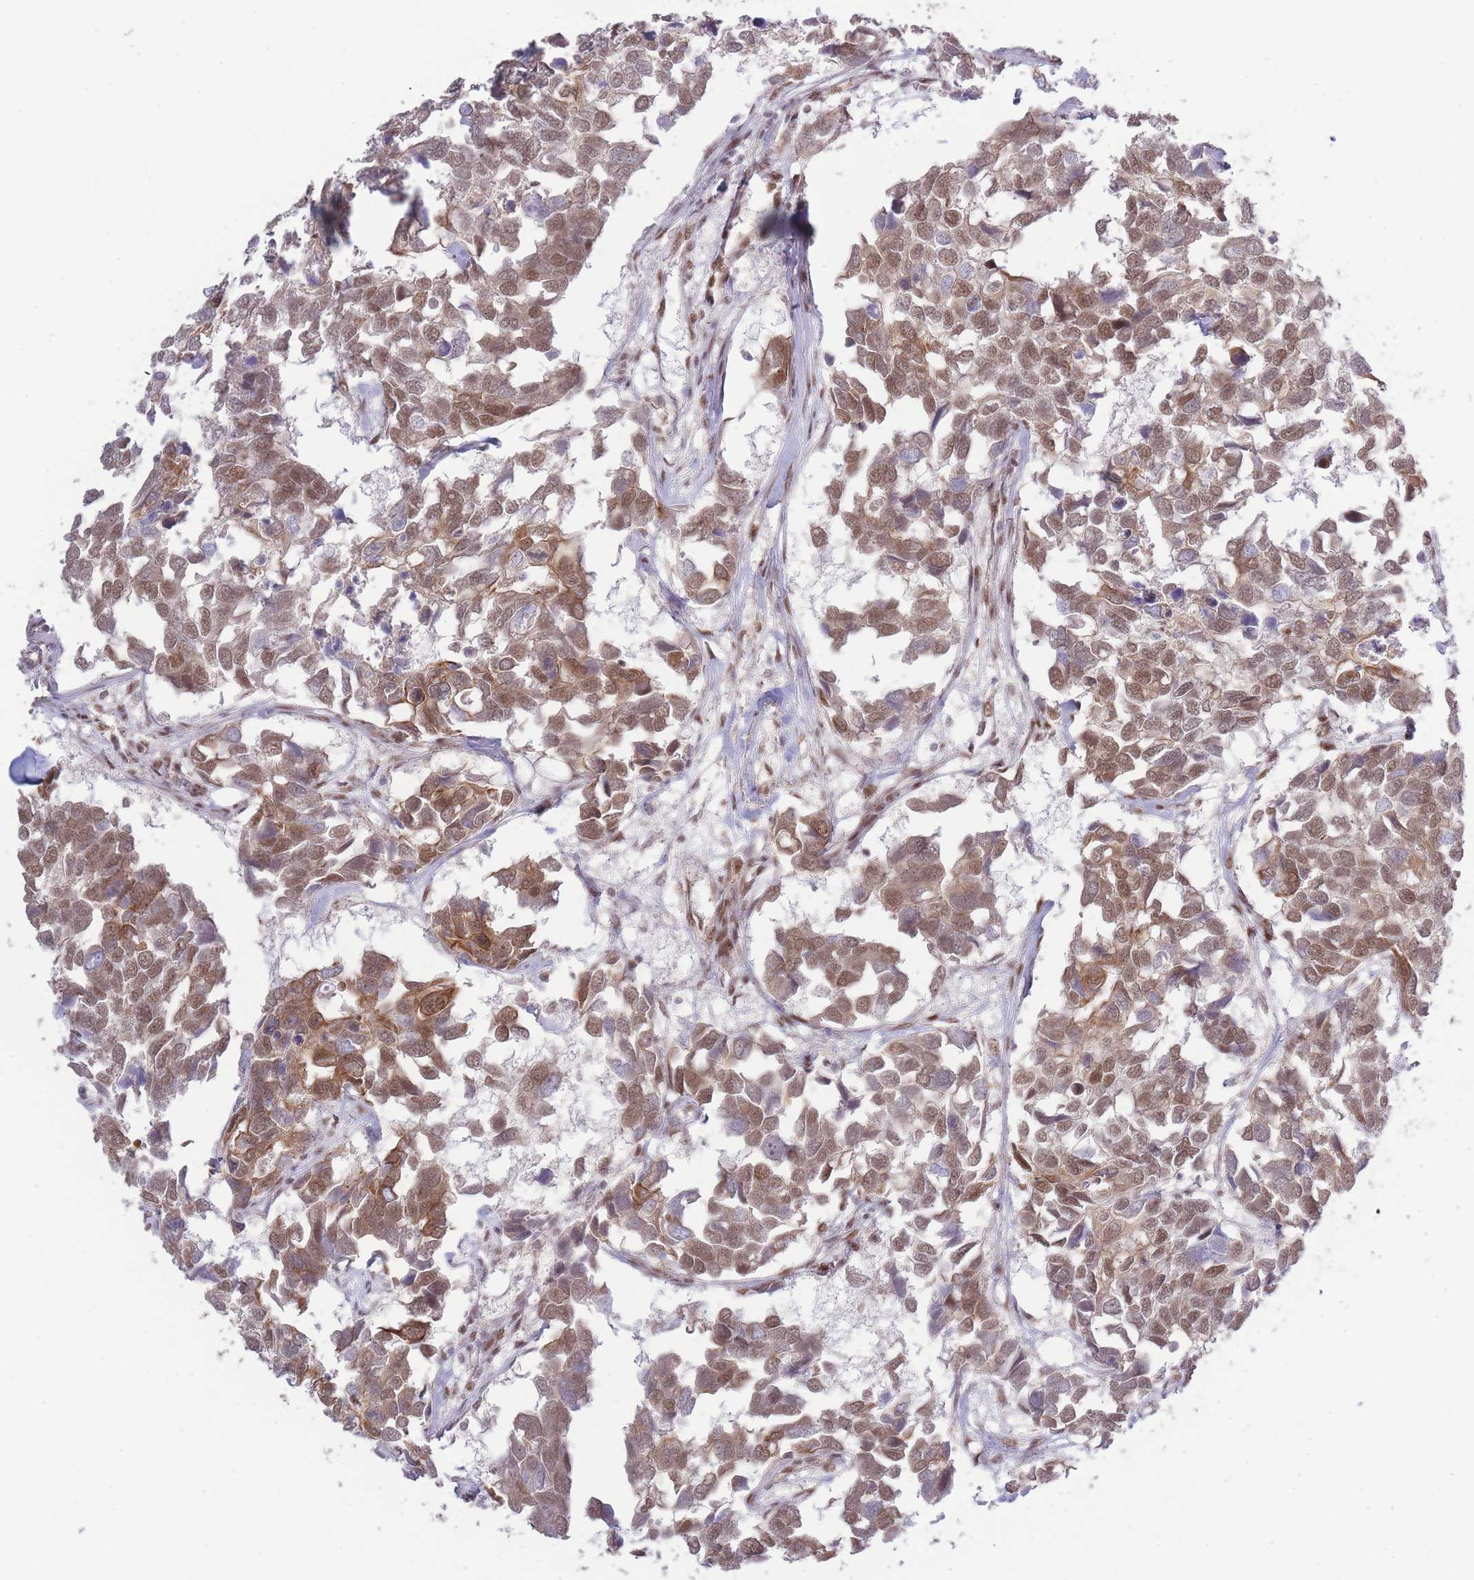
{"staining": {"intensity": "moderate", "quantity": ">75%", "location": "cytoplasmic/membranous,nuclear"}, "tissue": "breast cancer", "cell_type": "Tumor cells", "image_type": "cancer", "snomed": [{"axis": "morphology", "description": "Duct carcinoma"}, {"axis": "topography", "description": "Breast"}], "caption": "Protein staining of breast cancer (invasive ductal carcinoma) tissue reveals moderate cytoplasmic/membranous and nuclear expression in about >75% of tumor cells. Nuclei are stained in blue.", "gene": "CARD8", "patient": {"sex": "female", "age": 83}}